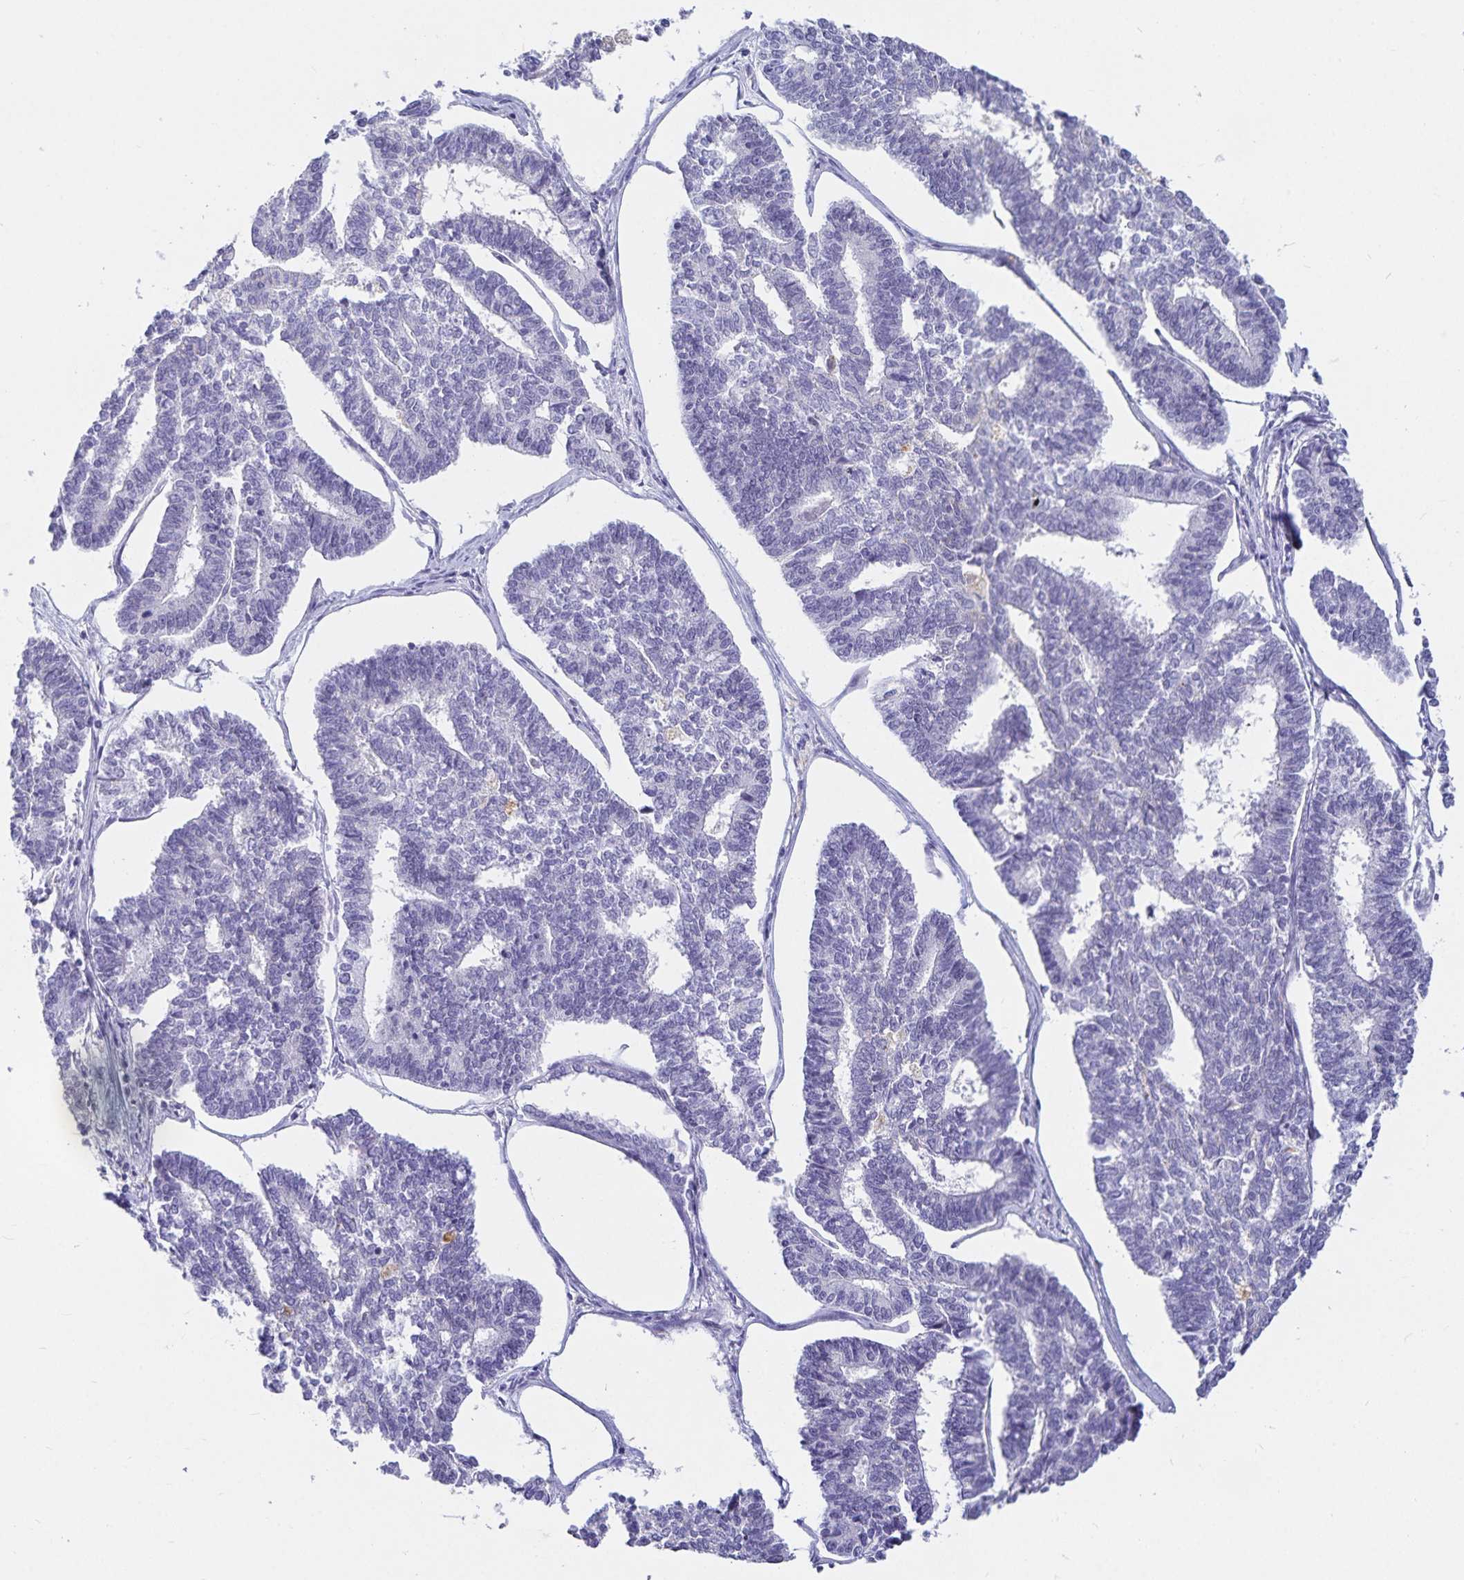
{"staining": {"intensity": "negative", "quantity": "none", "location": "none"}, "tissue": "endometrial cancer", "cell_type": "Tumor cells", "image_type": "cancer", "snomed": [{"axis": "morphology", "description": "Adenocarcinoma, NOS"}, {"axis": "topography", "description": "Endometrium"}], "caption": "An IHC image of endometrial cancer is shown. There is no staining in tumor cells of endometrial cancer.", "gene": "KBTBD13", "patient": {"sex": "female", "age": 70}}